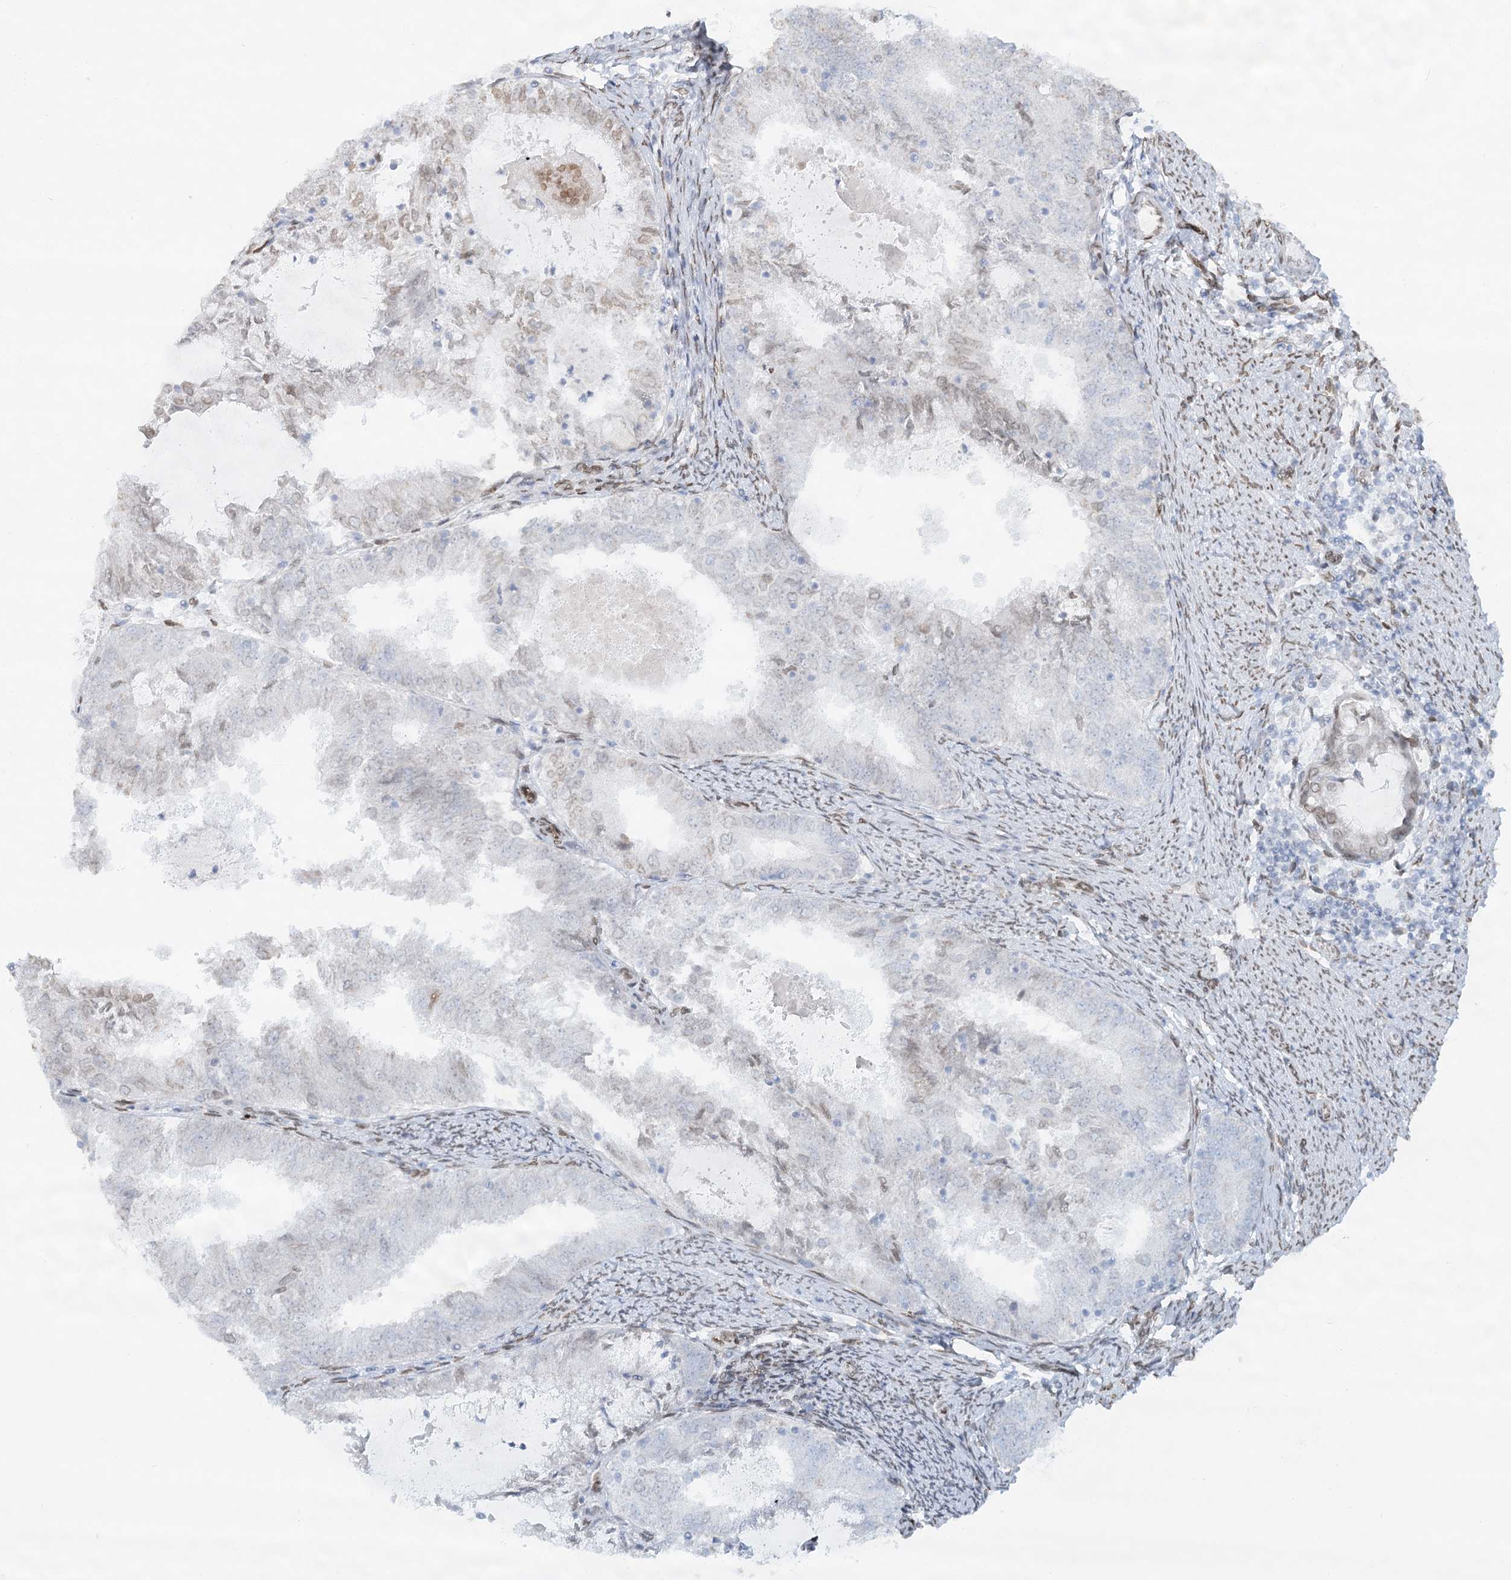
{"staining": {"intensity": "negative", "quantity": "none", "location": "none"}, "tissue": "endometrial cancer", "cell_type": "Tumor cells", "image_type": "cancer", "snomed": [{"axis": "morphology", "description": "Adenocarcinoma, NOS"}, {"axis": "topography", "description": "Endometrium"}], "caption": "An immunohistochemistry photomicrograph of endometrial cancer is shown. There is no staining in tumor cells of endometrial cancer.", "gene": "VWA5A", "patient": {"sex": "female", "age": 57}}